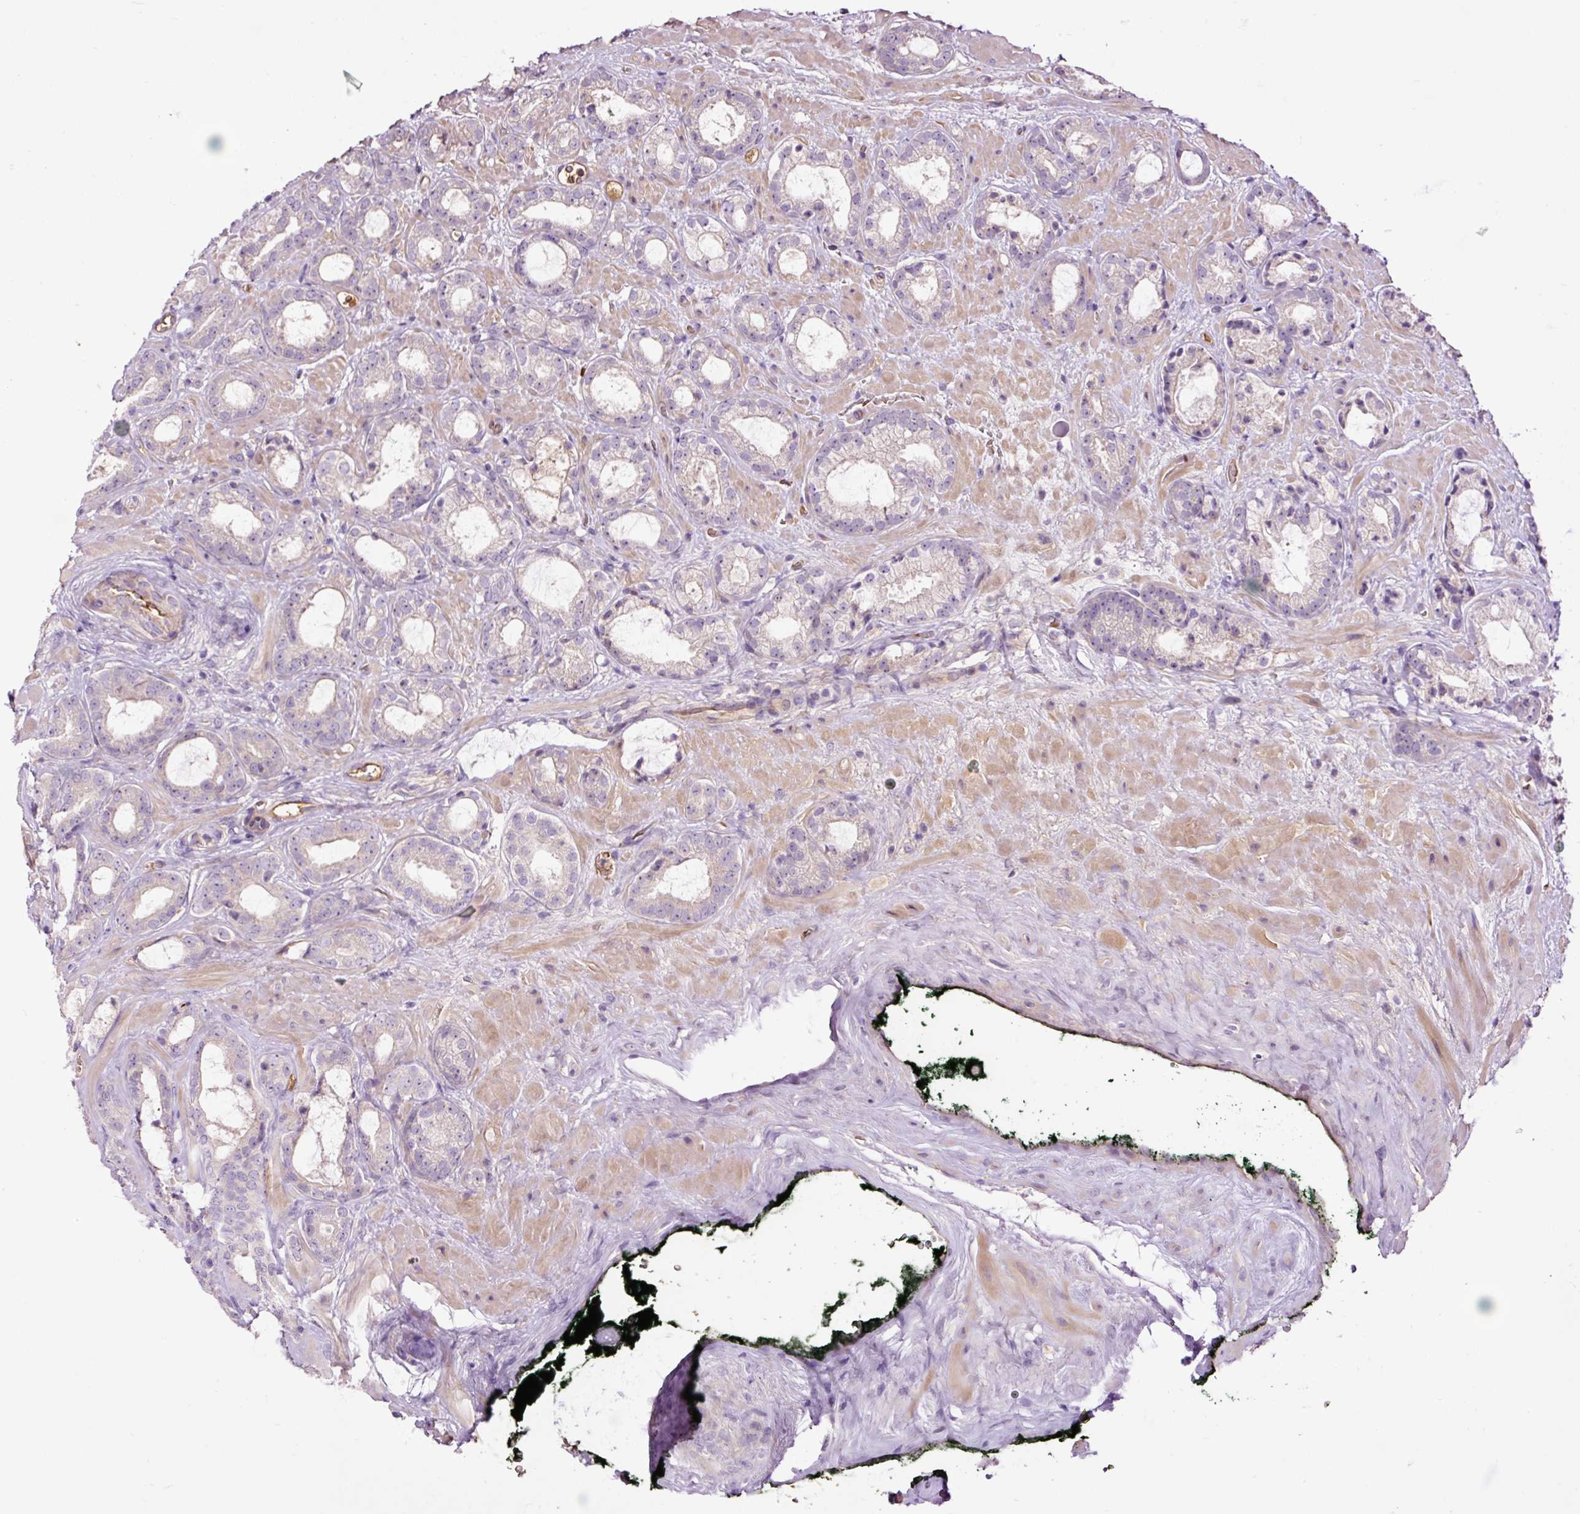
{"staining": {"intensity": "negative", "quantity": "none", "location": "none"}, "tissue": "prostate cancer", "cell_type": "Tumor cells", "image_type": "cancer", "snomed": [{"axis": "morphology", "description": "Adenocarcinoma, Low grade"}, {"axis": "topography", "description": "Prostate"}], "caption": "Histopathology image shows no protein staining in tumor cells of prostate cancer (adenocarcinoma (low-grade)) tissue. (Brightfield microscopy of DAB (3,3'-diaminobenzidine) immunohistochemistry at high magnification).", "gene": "TMEM235", "patient": {"sex": "male", "age": 62}}